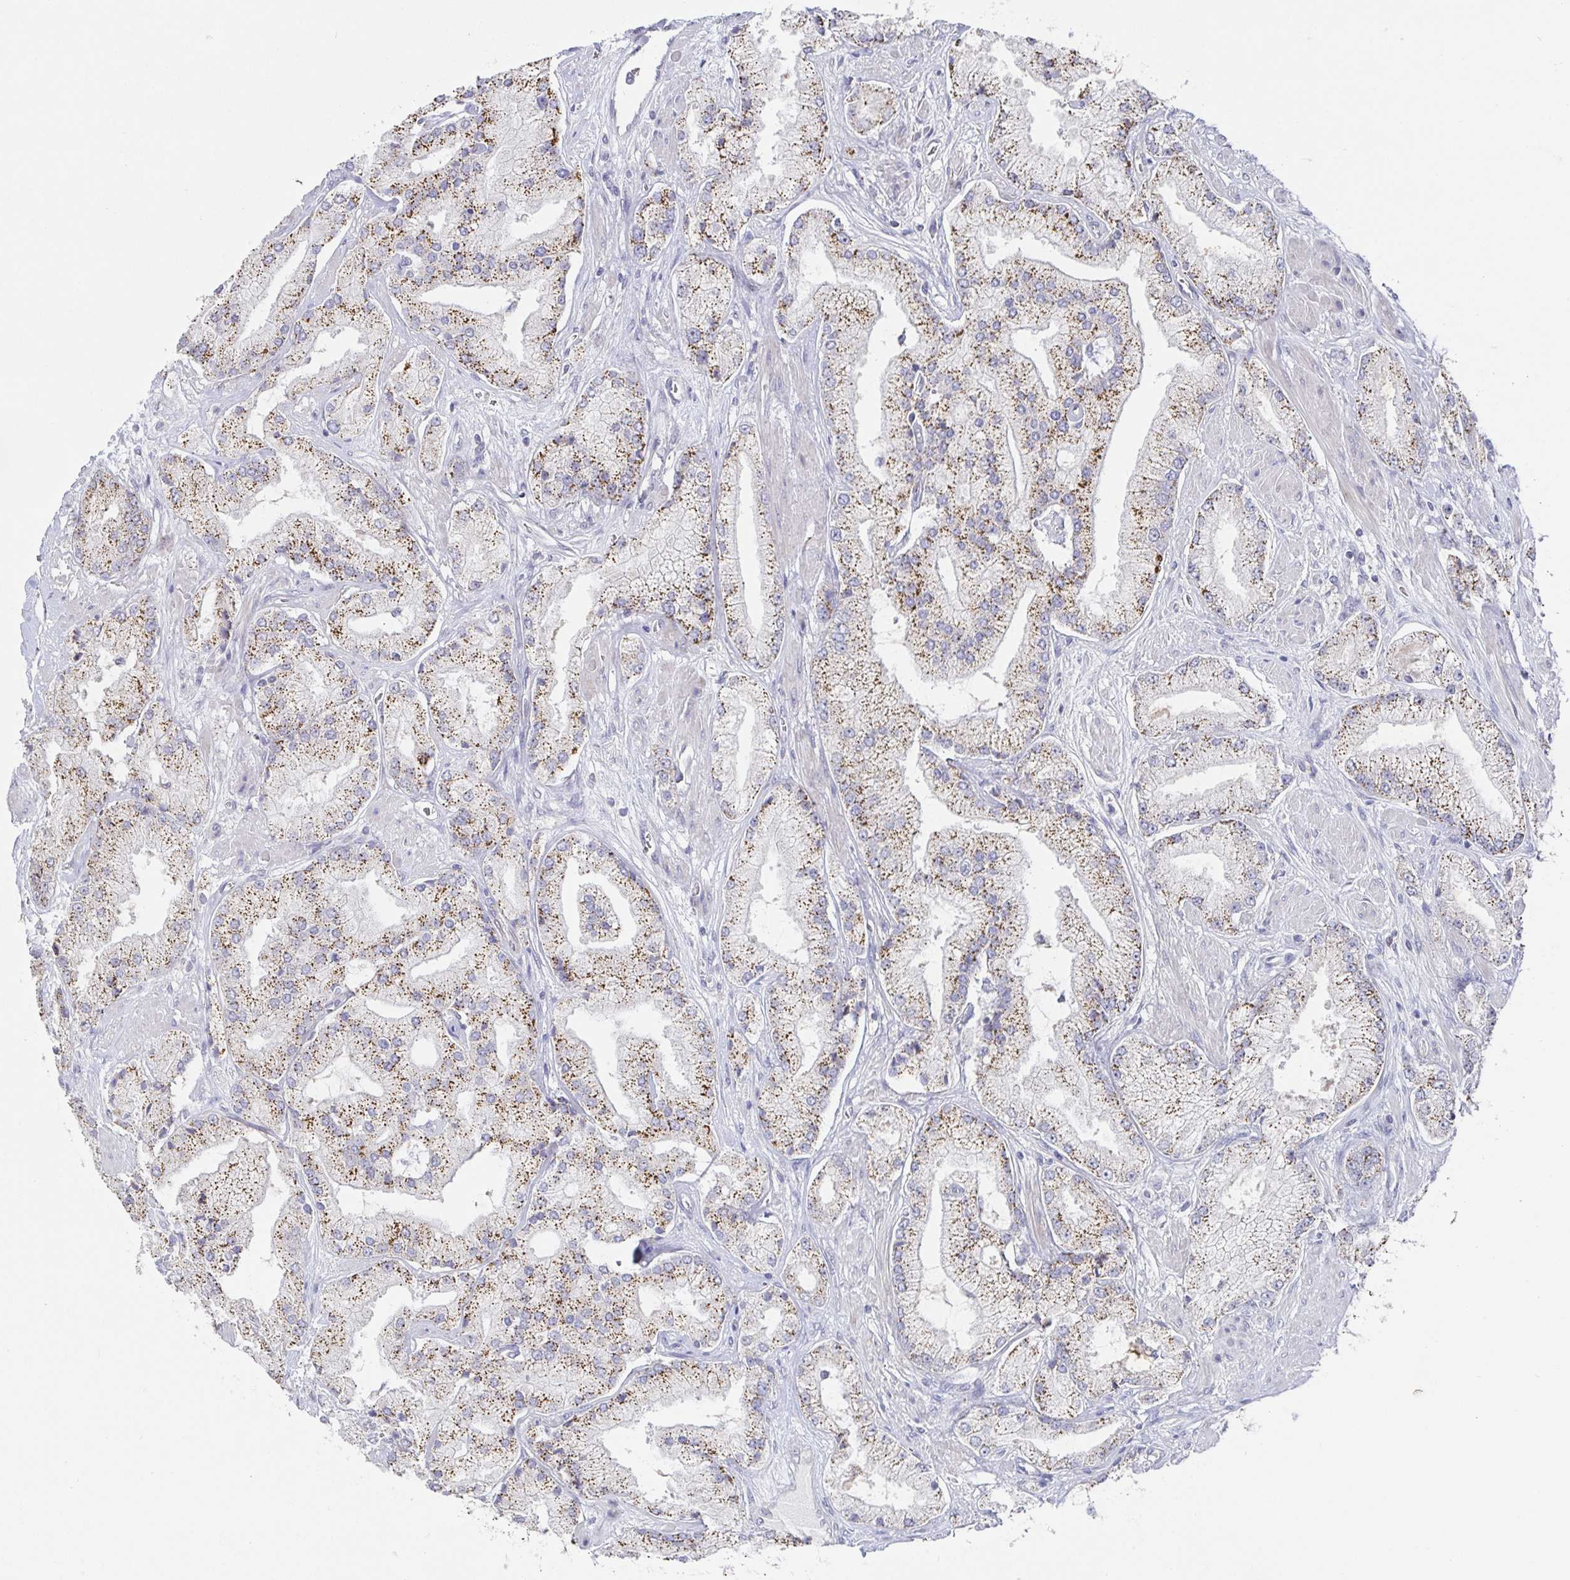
{"staining": {"intensity": "moderate", "quantity": "25%-75%", "location": "cytoplasmic/membranous"}, "tissue": "prostate cancer", "cell_type": "Tumor cells", "image_type": "cancer", "snomed": [{"axis": "morphology", "description": "Adenocarcinoma, High grade"}, {"axis": "topography", "description": "Prostate"}], "caption": "The photomicrograph displays a brown stain indicating the presence of a protein in the cytoplasmic/membranous of tumor cells in prostate cancer.", "gene": "CIT", "patient": {"sex": "male", "age": 68}}